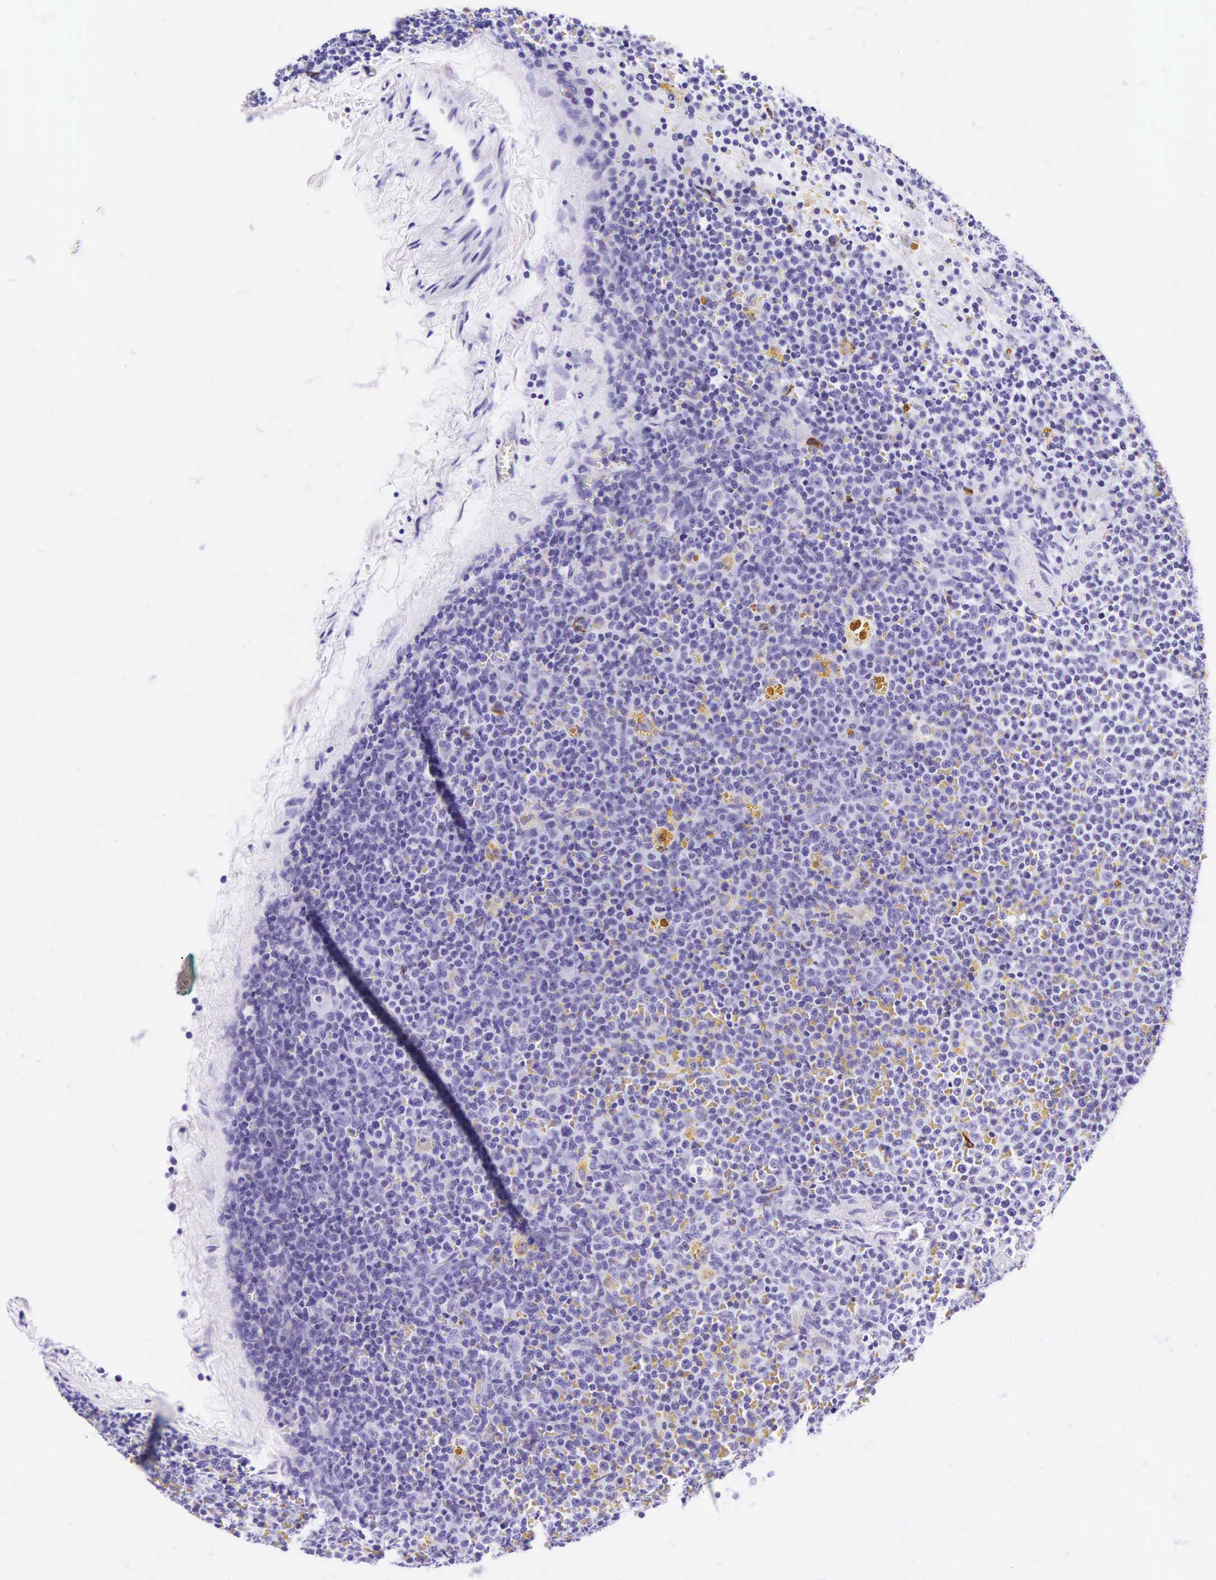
{"staining": {"intensity": "negative", "quantity": "none", "location": "none"}, "tissue": "lymphoma", "cell_type": "Tumor cells", "image_type": "cancer", "snomed": [{"axis": "morphology", "description": "Malignant lymphoma, non-Hodgkin's type, Low grade"}, {"axis": "topography", "description": "Lymph node"}], "caption": "This micrograph is of malignant lymphoma, non-Hodgkin's type (low-grade) stained with IHC to label a protein in brown with the nuclei are counter-stained blue. There is no positivity in tumor cells.", "gene": "KRT18", "patient": {"sex": "male", "age": 50}}